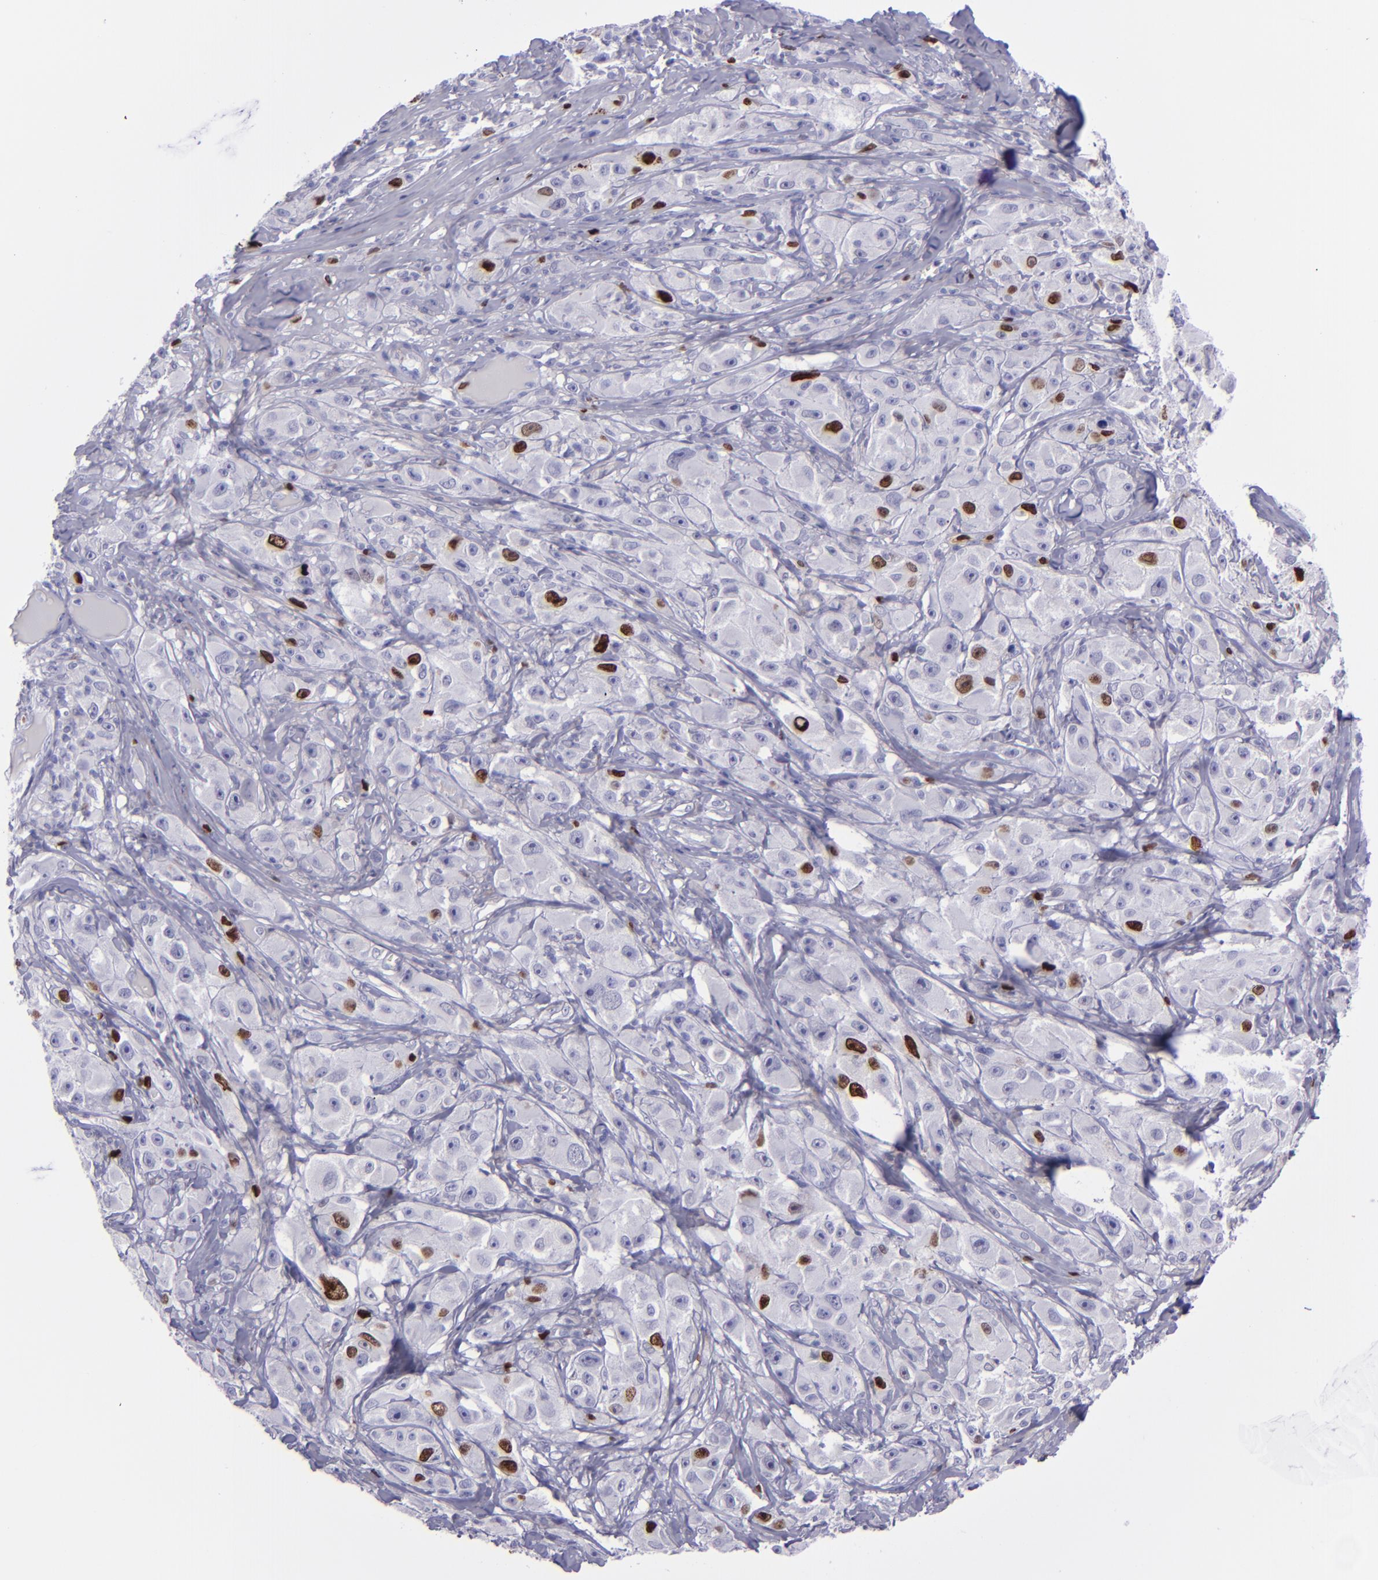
{"staining": {"intensity": "strong", "quantity": "<25%", "location": "nuclear"}, "tissue": "melanoma", "cell_type": "Tumor cells", "image_type": "cancer", "snomed": [{"axis": "morphology", "description": "Malignant melanoma, NOS"}, {"axis": "topography", "description": "Skin"}], "caption": "Protein staining of melanoma tissue shows strong nuclear expression in about <25% of tumor cells. Nuclei are stained in blue.", "gene": "TOP2A", "patient": {"sex": "male", "age": 56}}